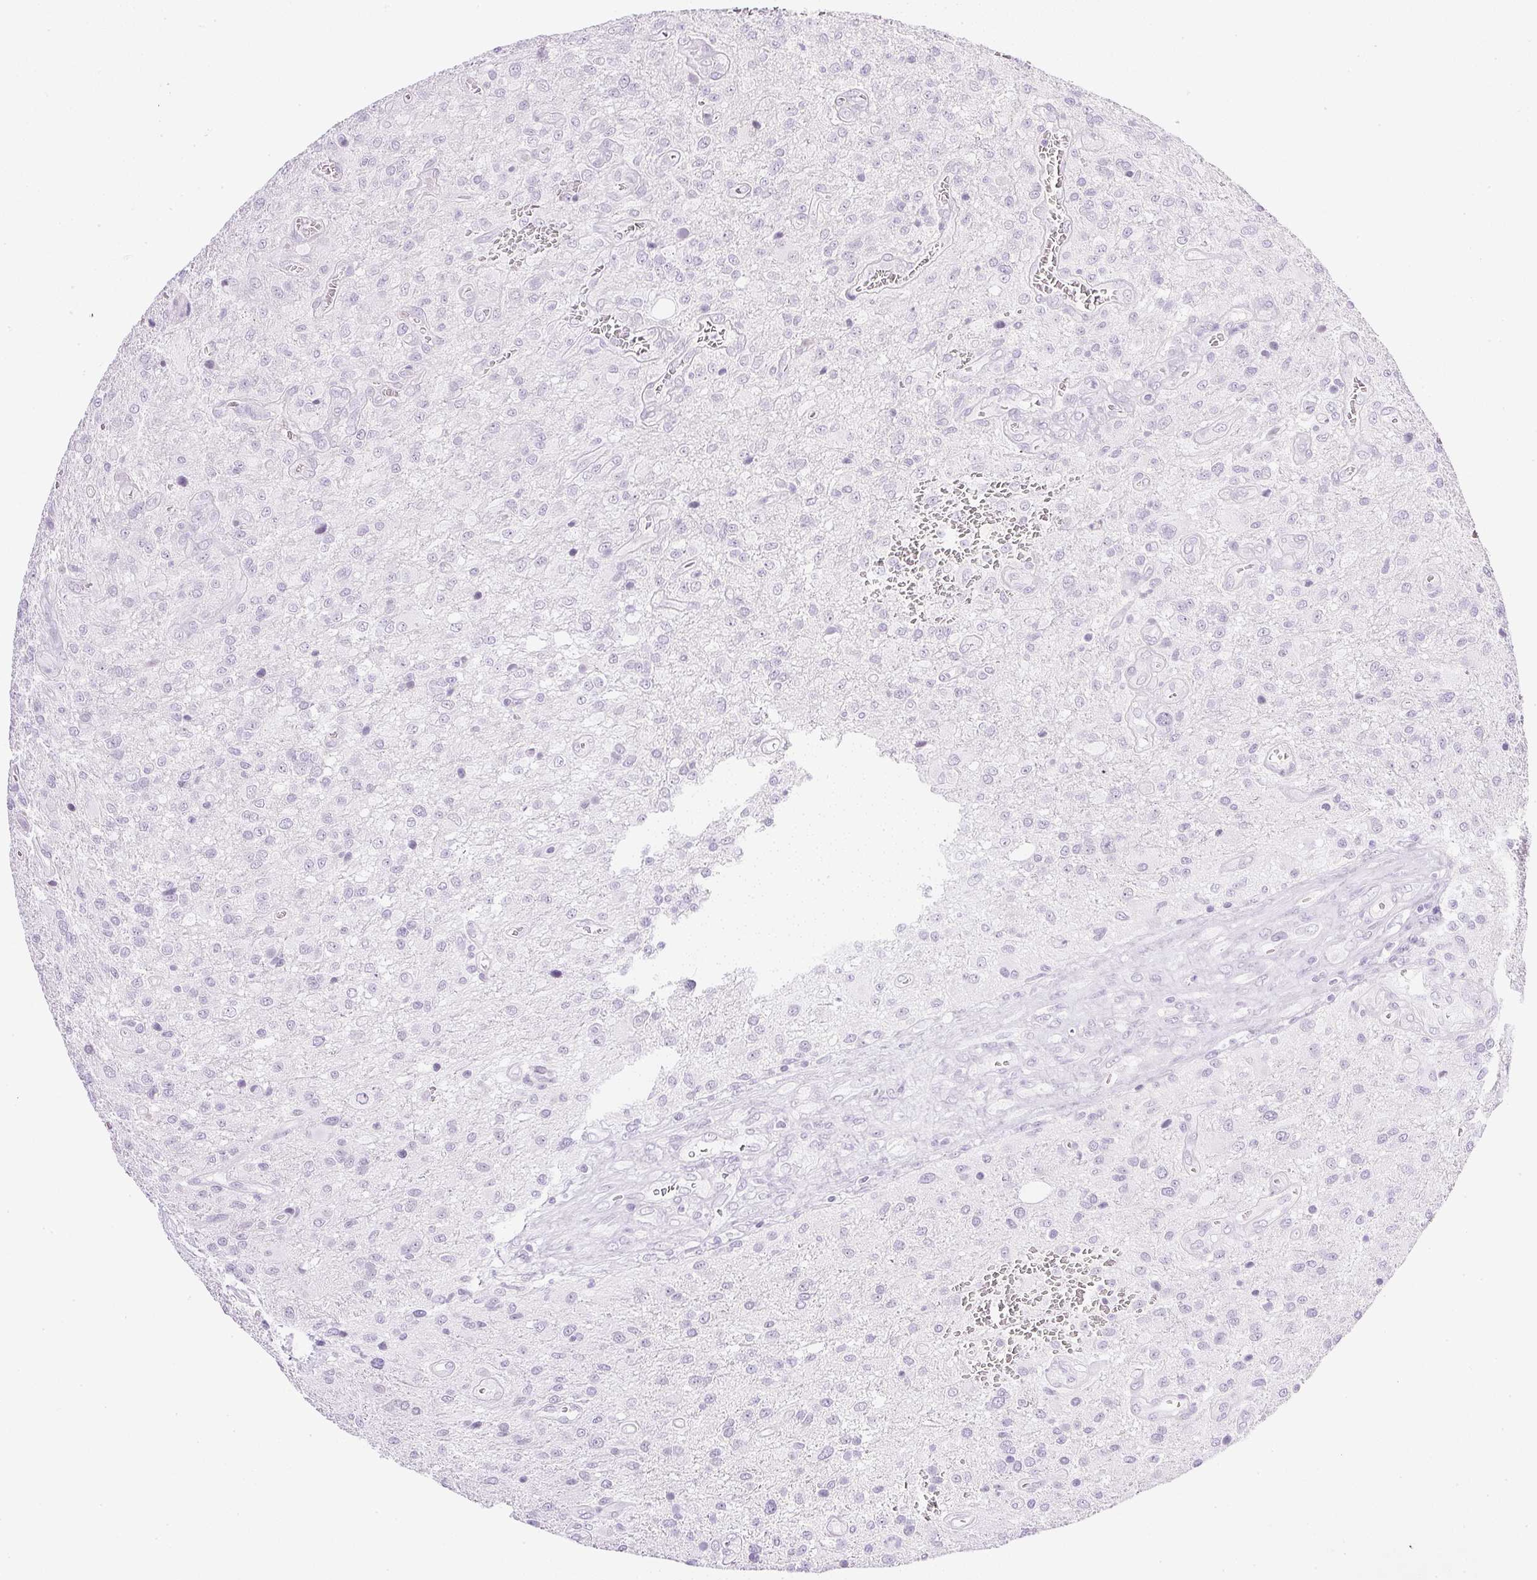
{"staining": {"intensity": "negative", "quantity": "none", "location": "none"}, "tissue": "glioma", "cell_type": "Tumor cells", "image_type": "cancer", "snomed": [{"axis": "morphology", "description": "Glioma, malignant, Low grade"}, {"axis": "topography", "description": "Brain"}], "caption": "Glioma was stained to show a protein in brown. There is no significant positivity in tumor cells. (DAB IHC visualized using brightfield microscopy, high magnification).", "gene": "CPB1", "patient": {"sex": "male", "age": 66}}